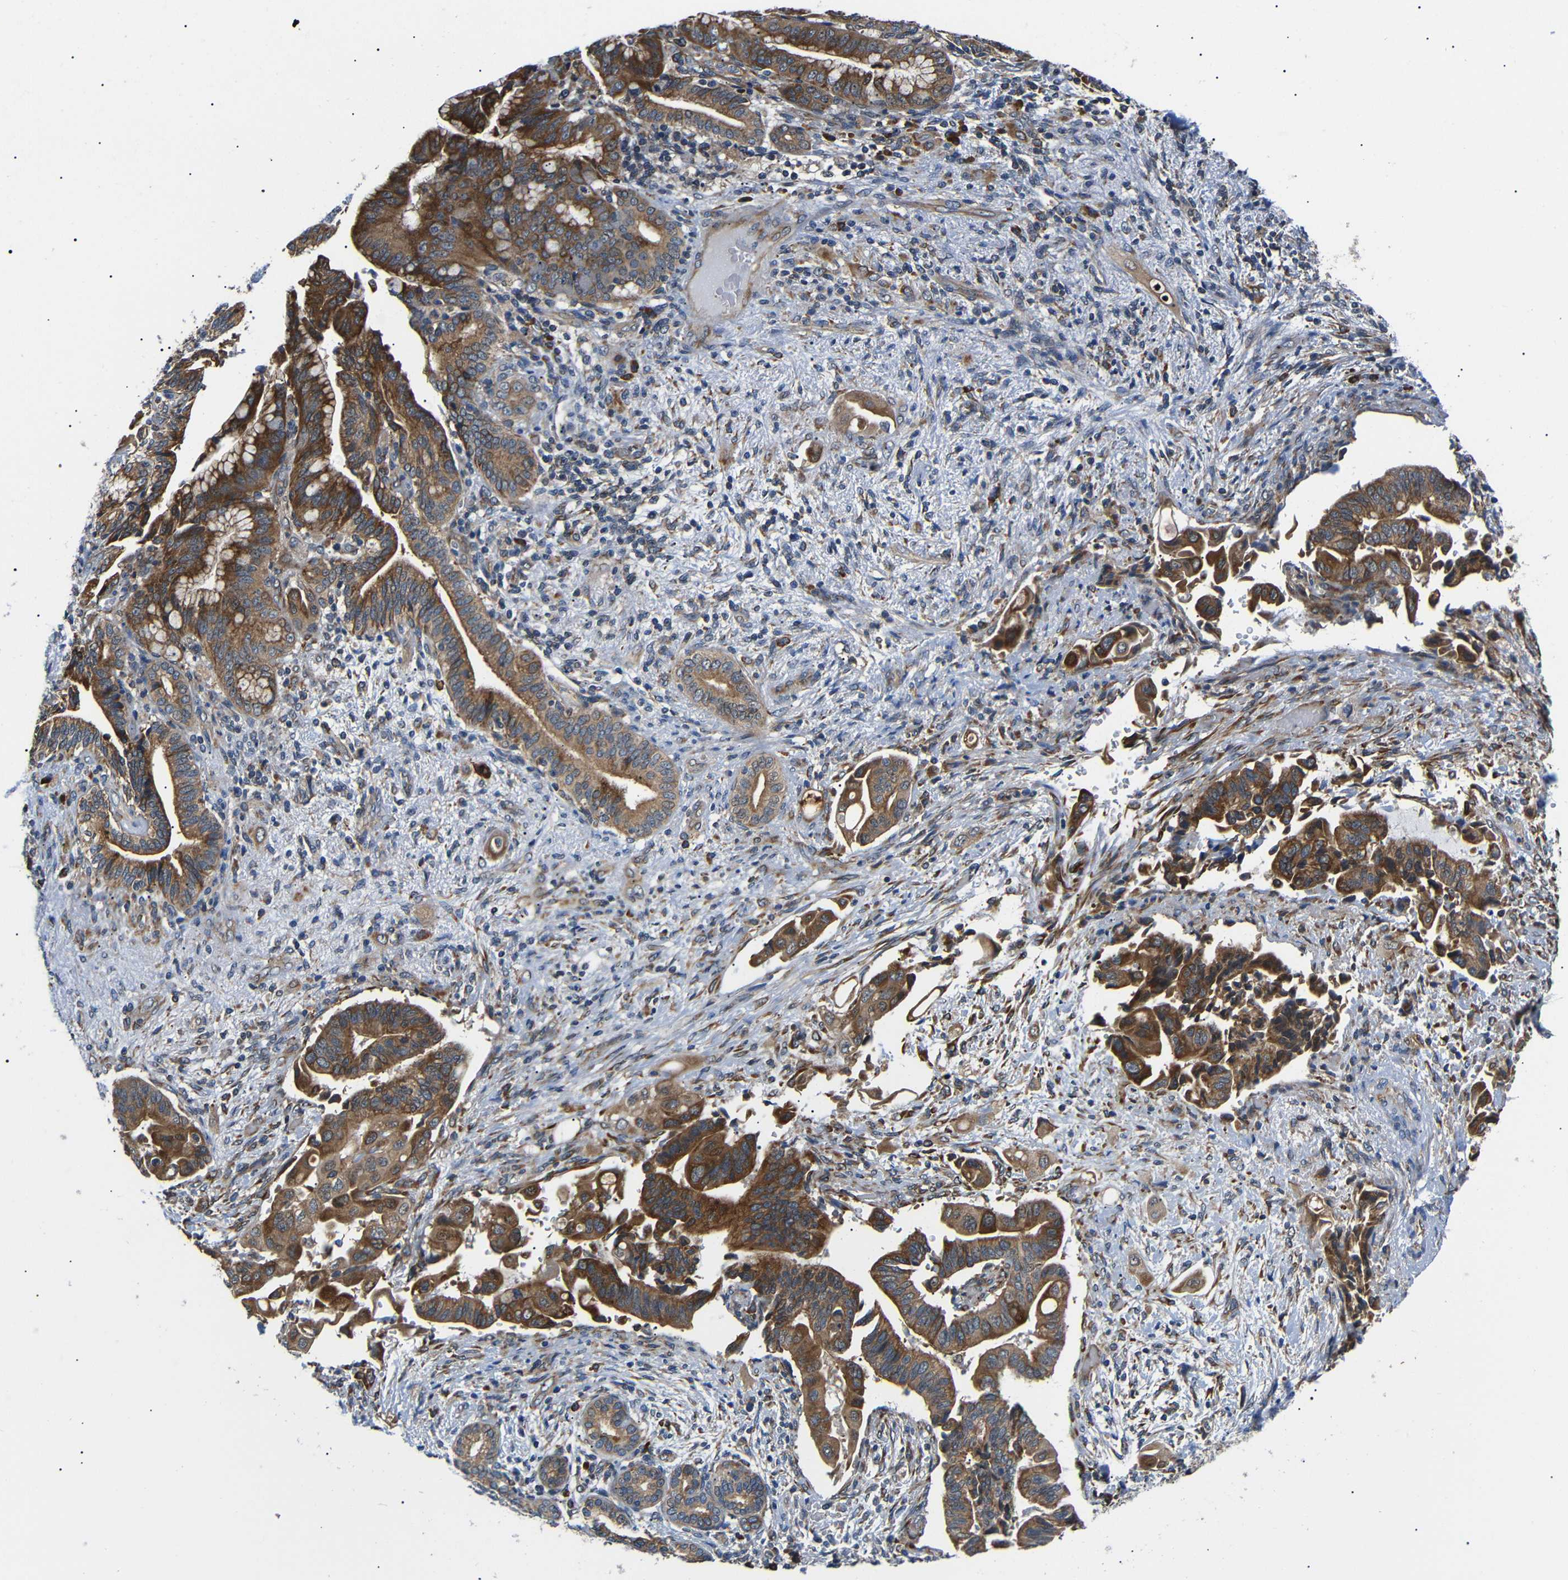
{"staining": {"intensity": "strong", "quantity": ">75%", "location": "cytoplasmic/membranous"}, "tissue": "liver cancer", "cell_type": "Tumor cells", "image_type": "cancer", "snomed": [{"axis": "morphology", "description": "Cholangiocarcinoma"}, {"axis": "topography", "description": "Liver"}], "caption": "Strong cytoplasmic/membranous protein expression is seen in about >75% of tumor cells in liver cancer.", "gene": "KANK4", "patient": {"sex": "female", "age": 61}}